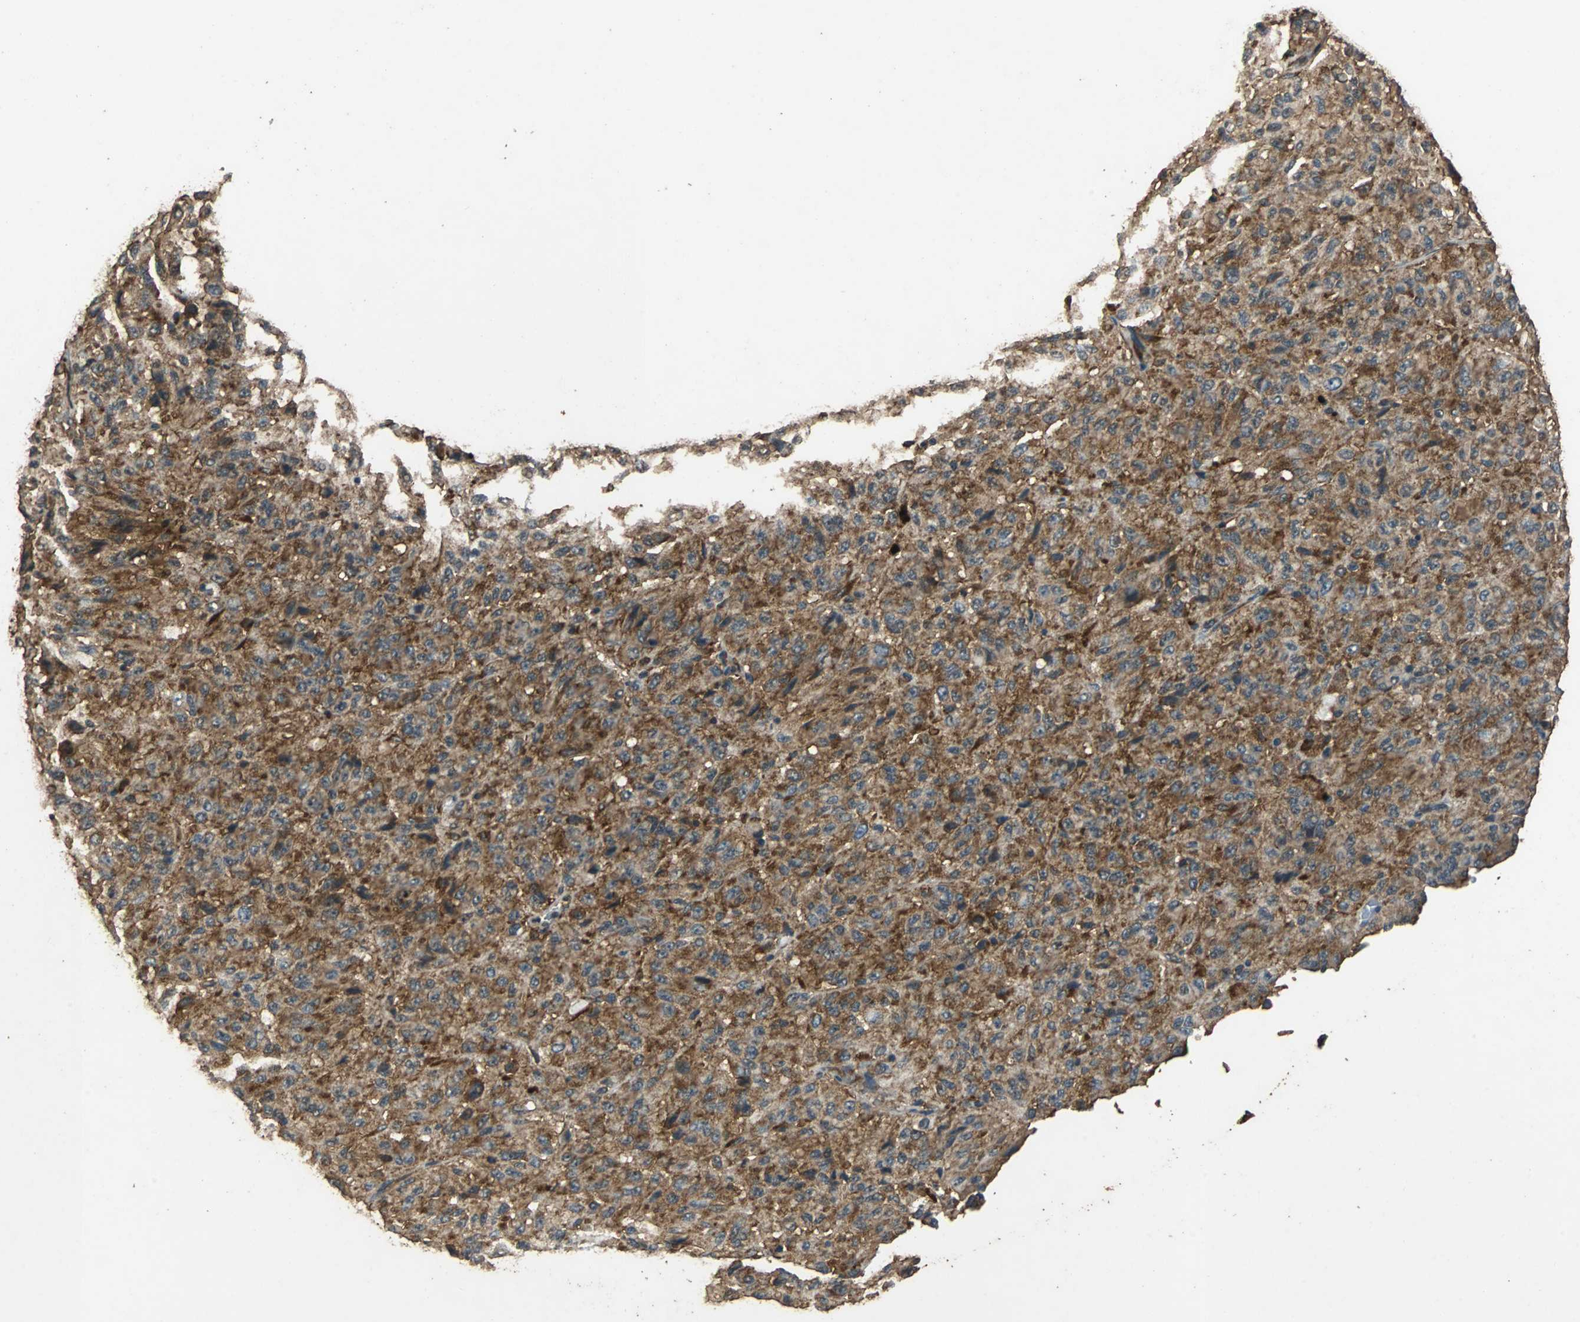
{"staining": {"intensity": "strong", "quantity": ">75%", "location": "cytoplasmic/membranous"}, "tissue": "melanoma", "cell_type": "Tumor cells", "image_type": "cancer", "snomed": [{"axis": "morphology", "description": "Malignant melanoma, Metastatic site"}, {"axis": "topography", "description": "Lung"}], "caption": "DAB immunohistochemical staining of malignant melanoma (metastatic site) shows strong cytoplasmic/membranous protein expression in approximately >75% of tumor cells.", "gene": "NAA10", "patient": {"sex": "male", "age": 64}}